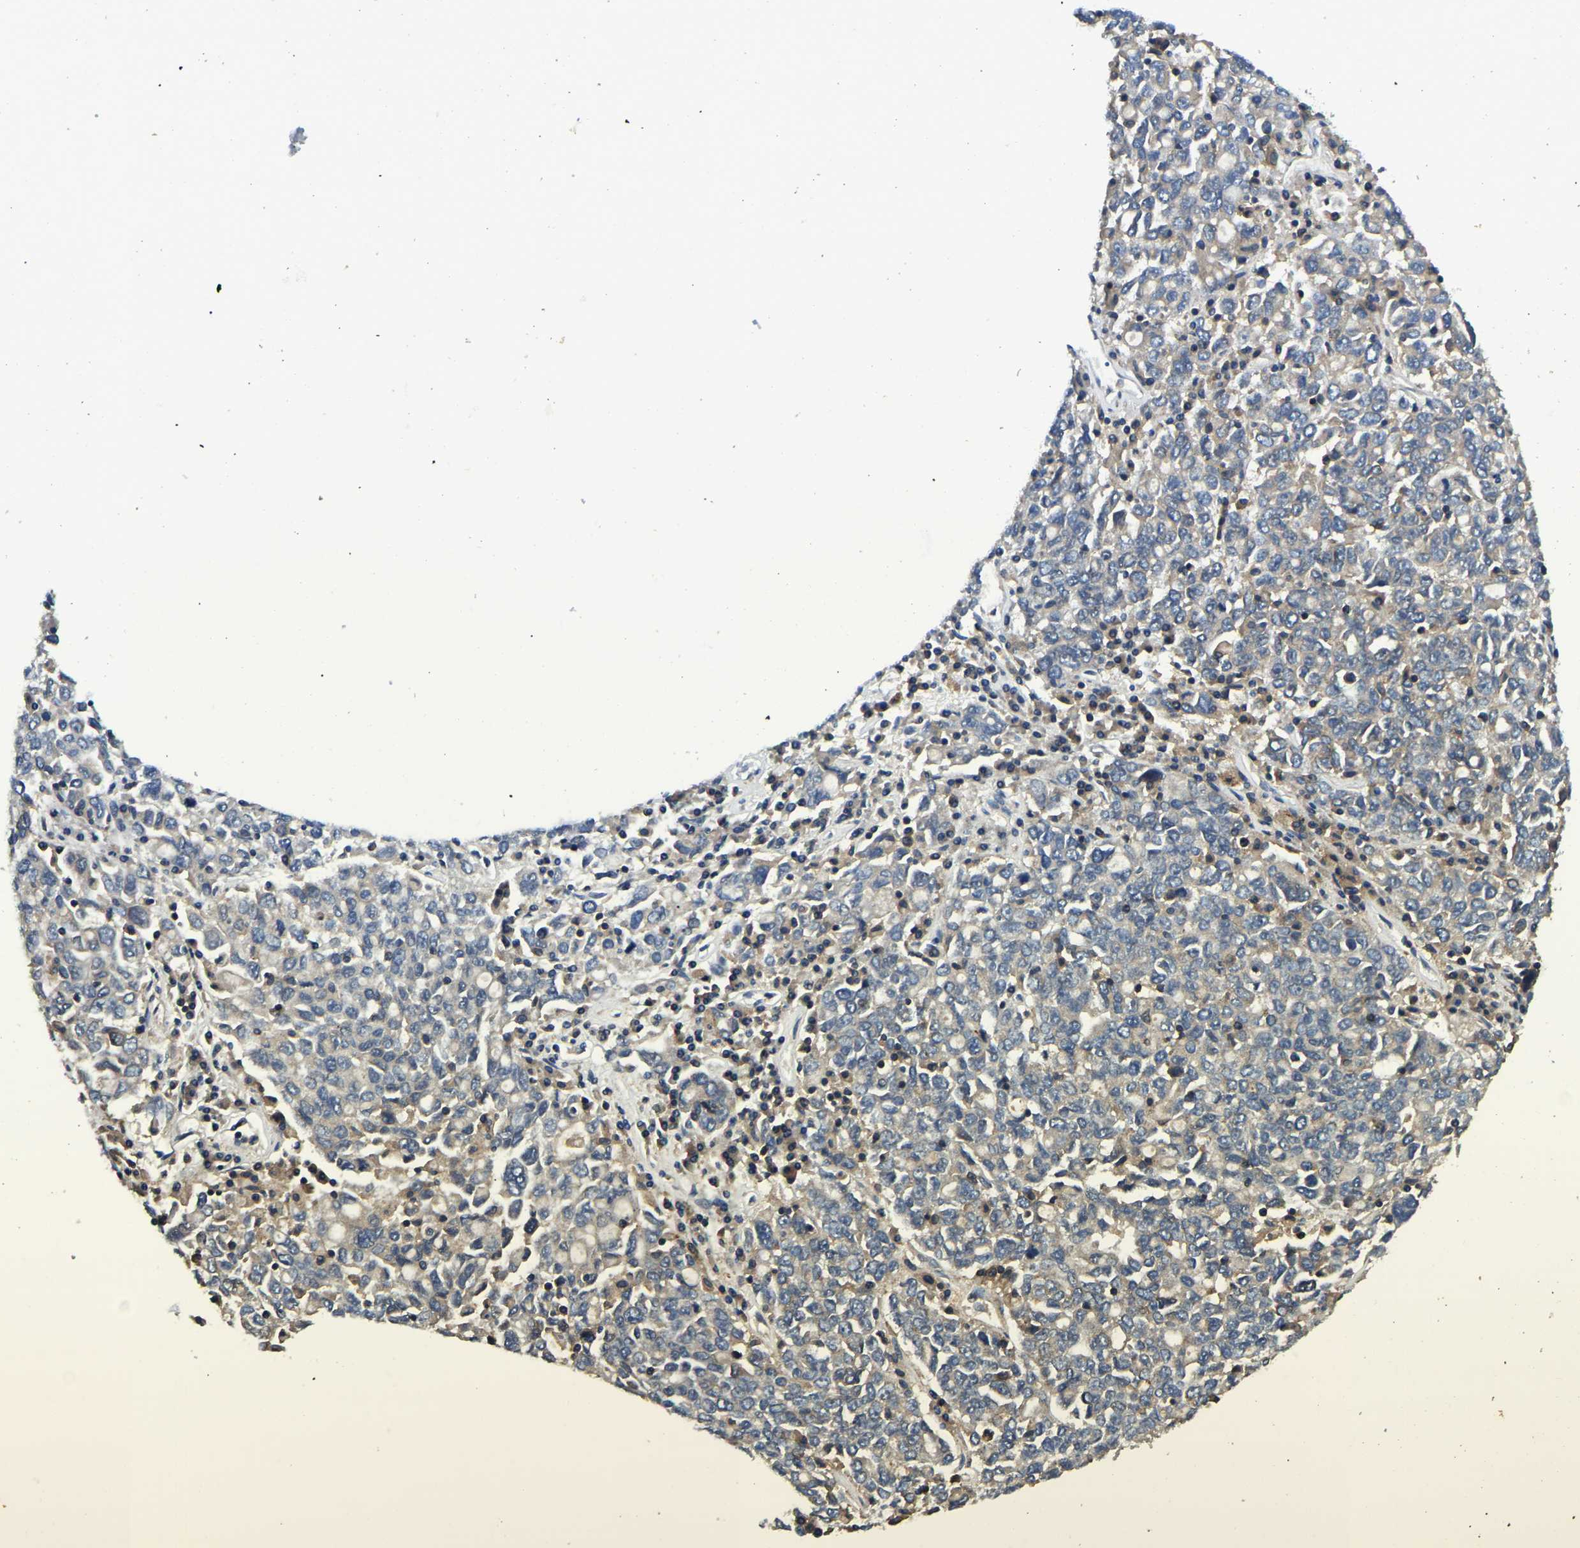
{"staining": {"intensity": "weak", "quantity": "<25%", "location": "cytoplasmic/membranous"}, "tissue": "ovarian cancer", "cell_type": "Tumor cells", "image_type": "cancer", "snomed": [{"axis": "morphology", "description": "Carcinoma, endometroid"}, {"axis": "topography", "description": "Ovary"}], "caption": "High magnification brightfield microscopy of endometroid carcinoma (ovarian) stained with DAB (brown) and counterstained with hematoxylin (blue): tumor cells show no significant expression.", "gene": "SMPD2", "patient": {"sex": "female", "age": 62}}